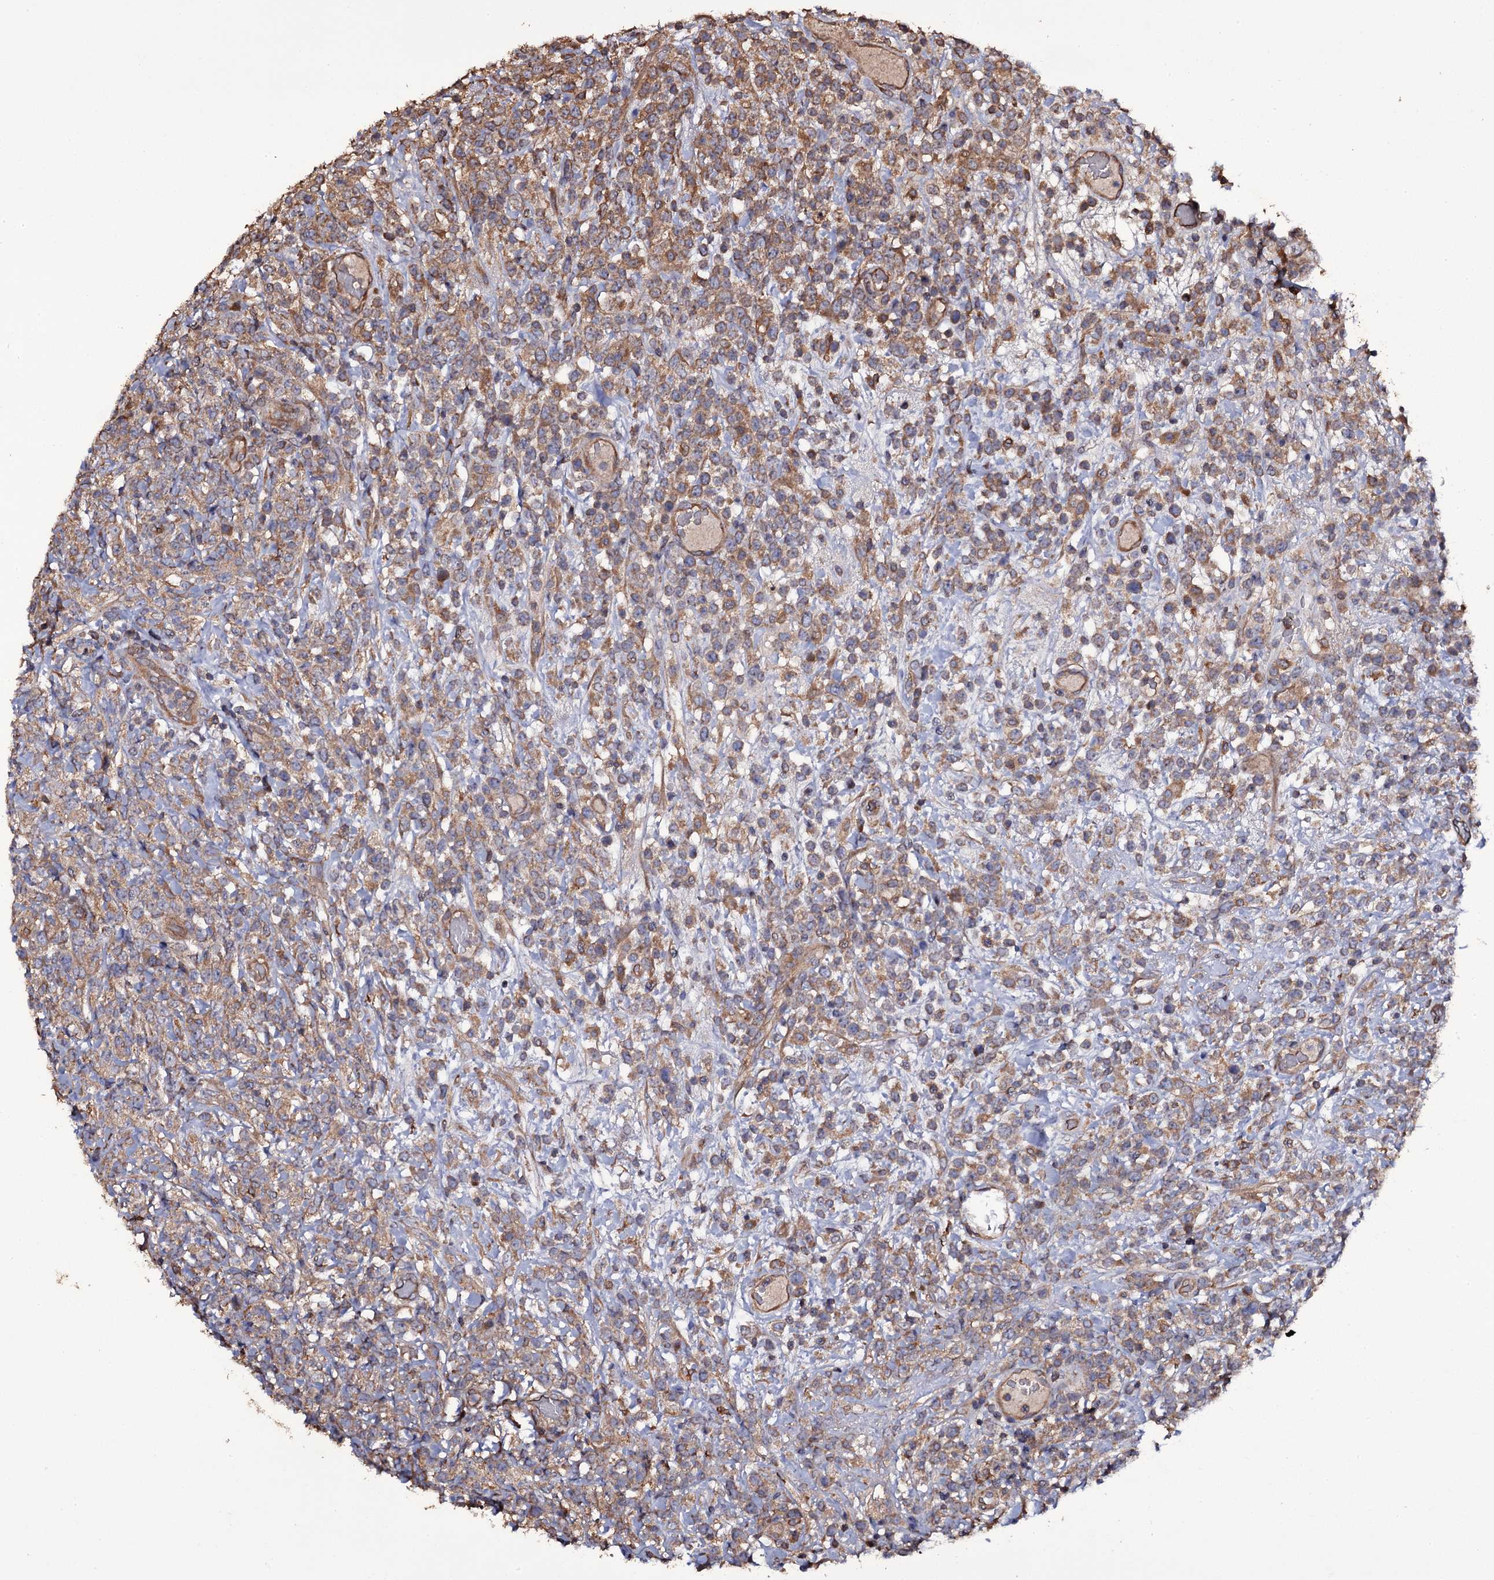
{"staining": {"intensity": "moderate", "quantity": ">75%", "location": "cytoplasmic/membranous"}, "tissue": "lymphoma", "cell_type": "Tumor cells", "image_type": "cancer", "snomed": [{"axis": "morphology", "description": "Malignant lymphoma, non-Hodgkin's type, High grade"}, {"axis": "topography", "description": "Colon"}], "caption": "Immunohistochemical staining of human high-grade malignant lymphoma, non-Hodgkin's type exhibits medium levels of moderate cytoplasmic/membranous protein staining in approximately >75% of tumor cells.", "gene": "TTC23", "patient": {"sex": "female", "age": 53}}